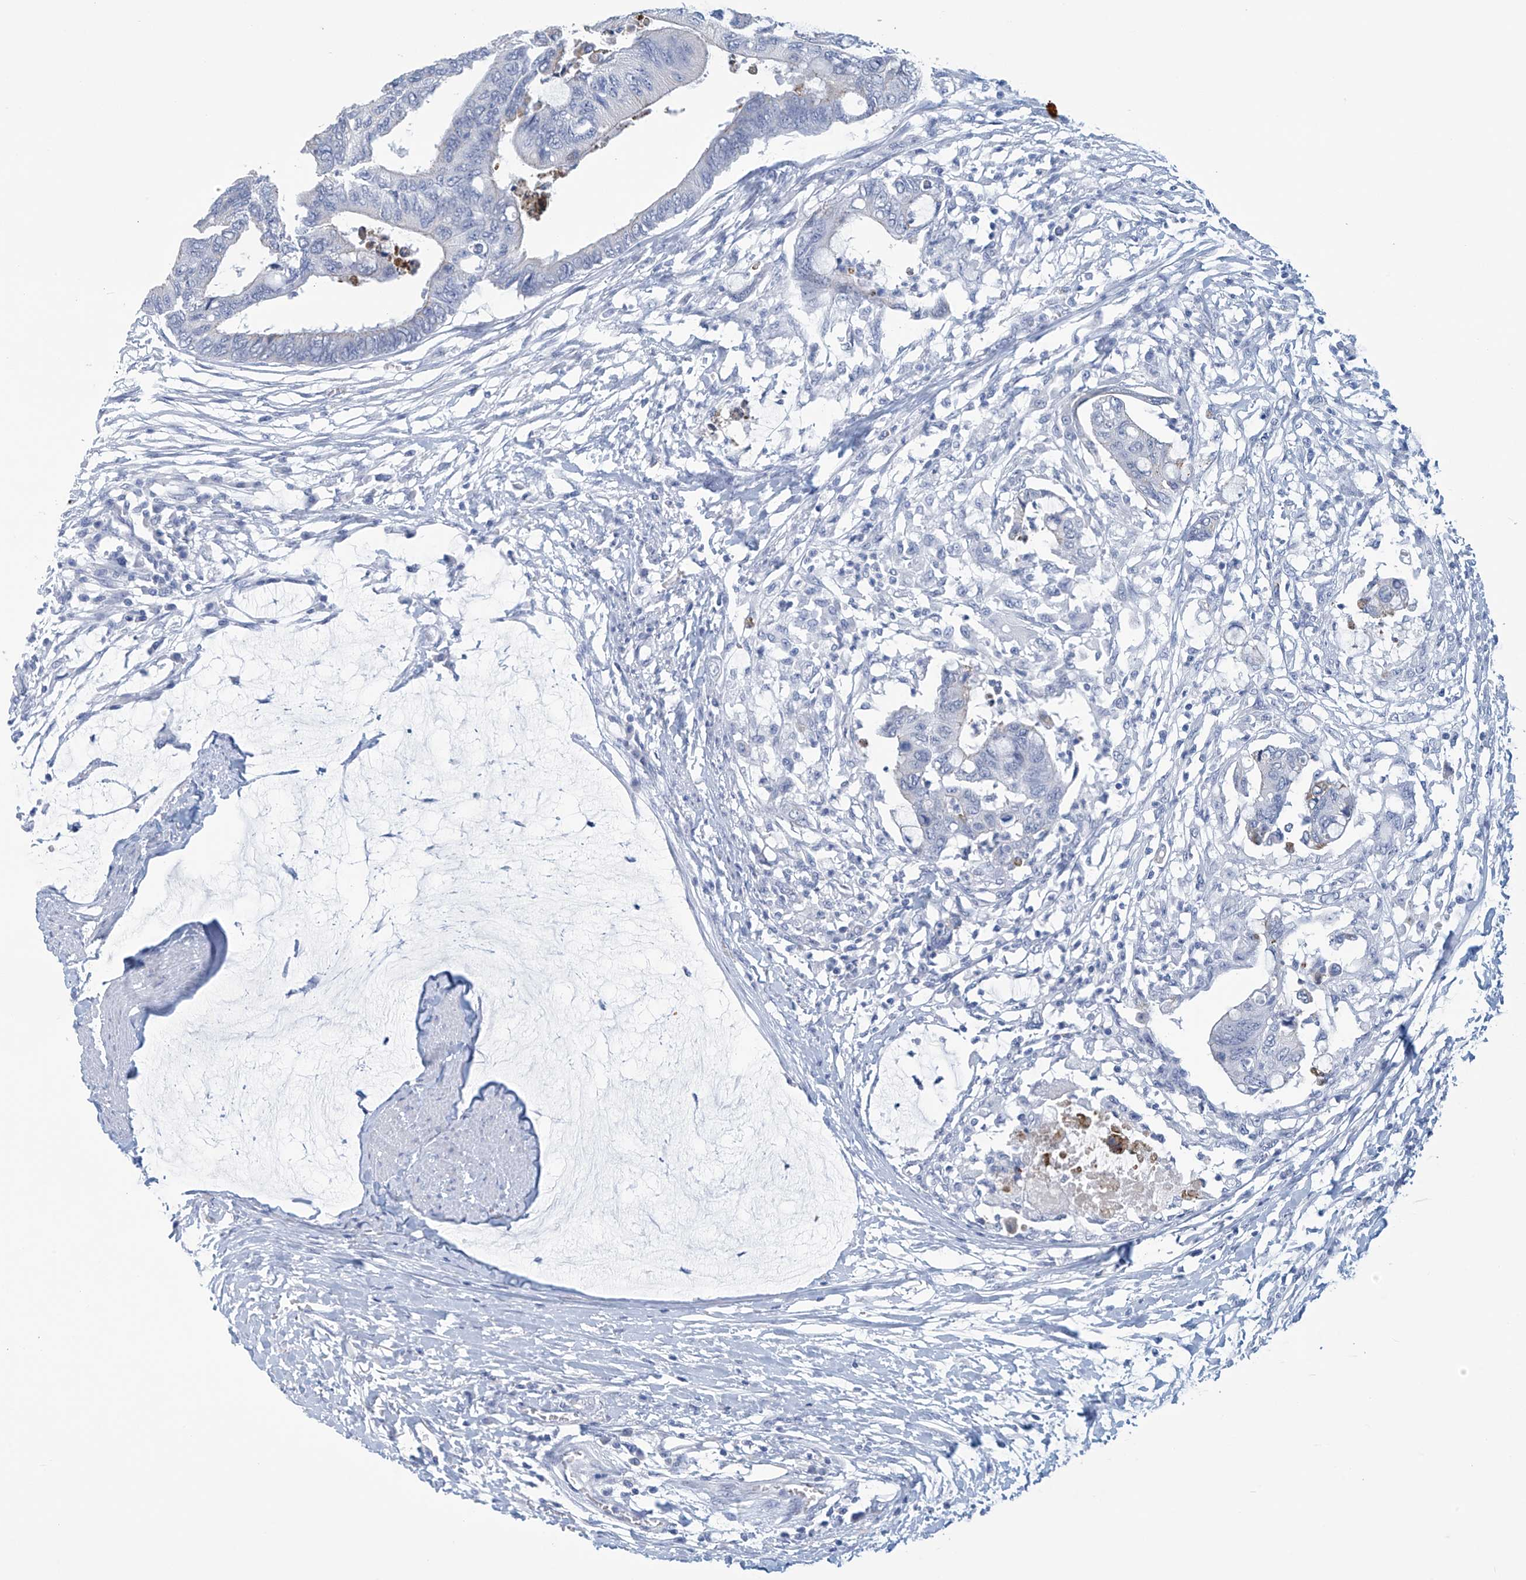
{"staining": {"intensity": "negative", "quantity": "none", "location": "none"}, "tissue": "colorectal cancer", "cell_type": "Tumor cells", "image_type": "cancer", "snomed": [{"axis": "morphology", "description": "Normal tissue, NOS"}, {"axis": "morphology", "description": "Adenocarcinoma, NOS"}, {"axis": "topography", "description": "Rectum"}, {"axis": "topography", "description": "Peripheral nerve tissue"}], "caption": "A photomicrograph of colorectal cancer stained for a protein exhibits no brown staining in tumor cells.", "gene": "DSP", "patient": {"sex": "male", "age": 92}}